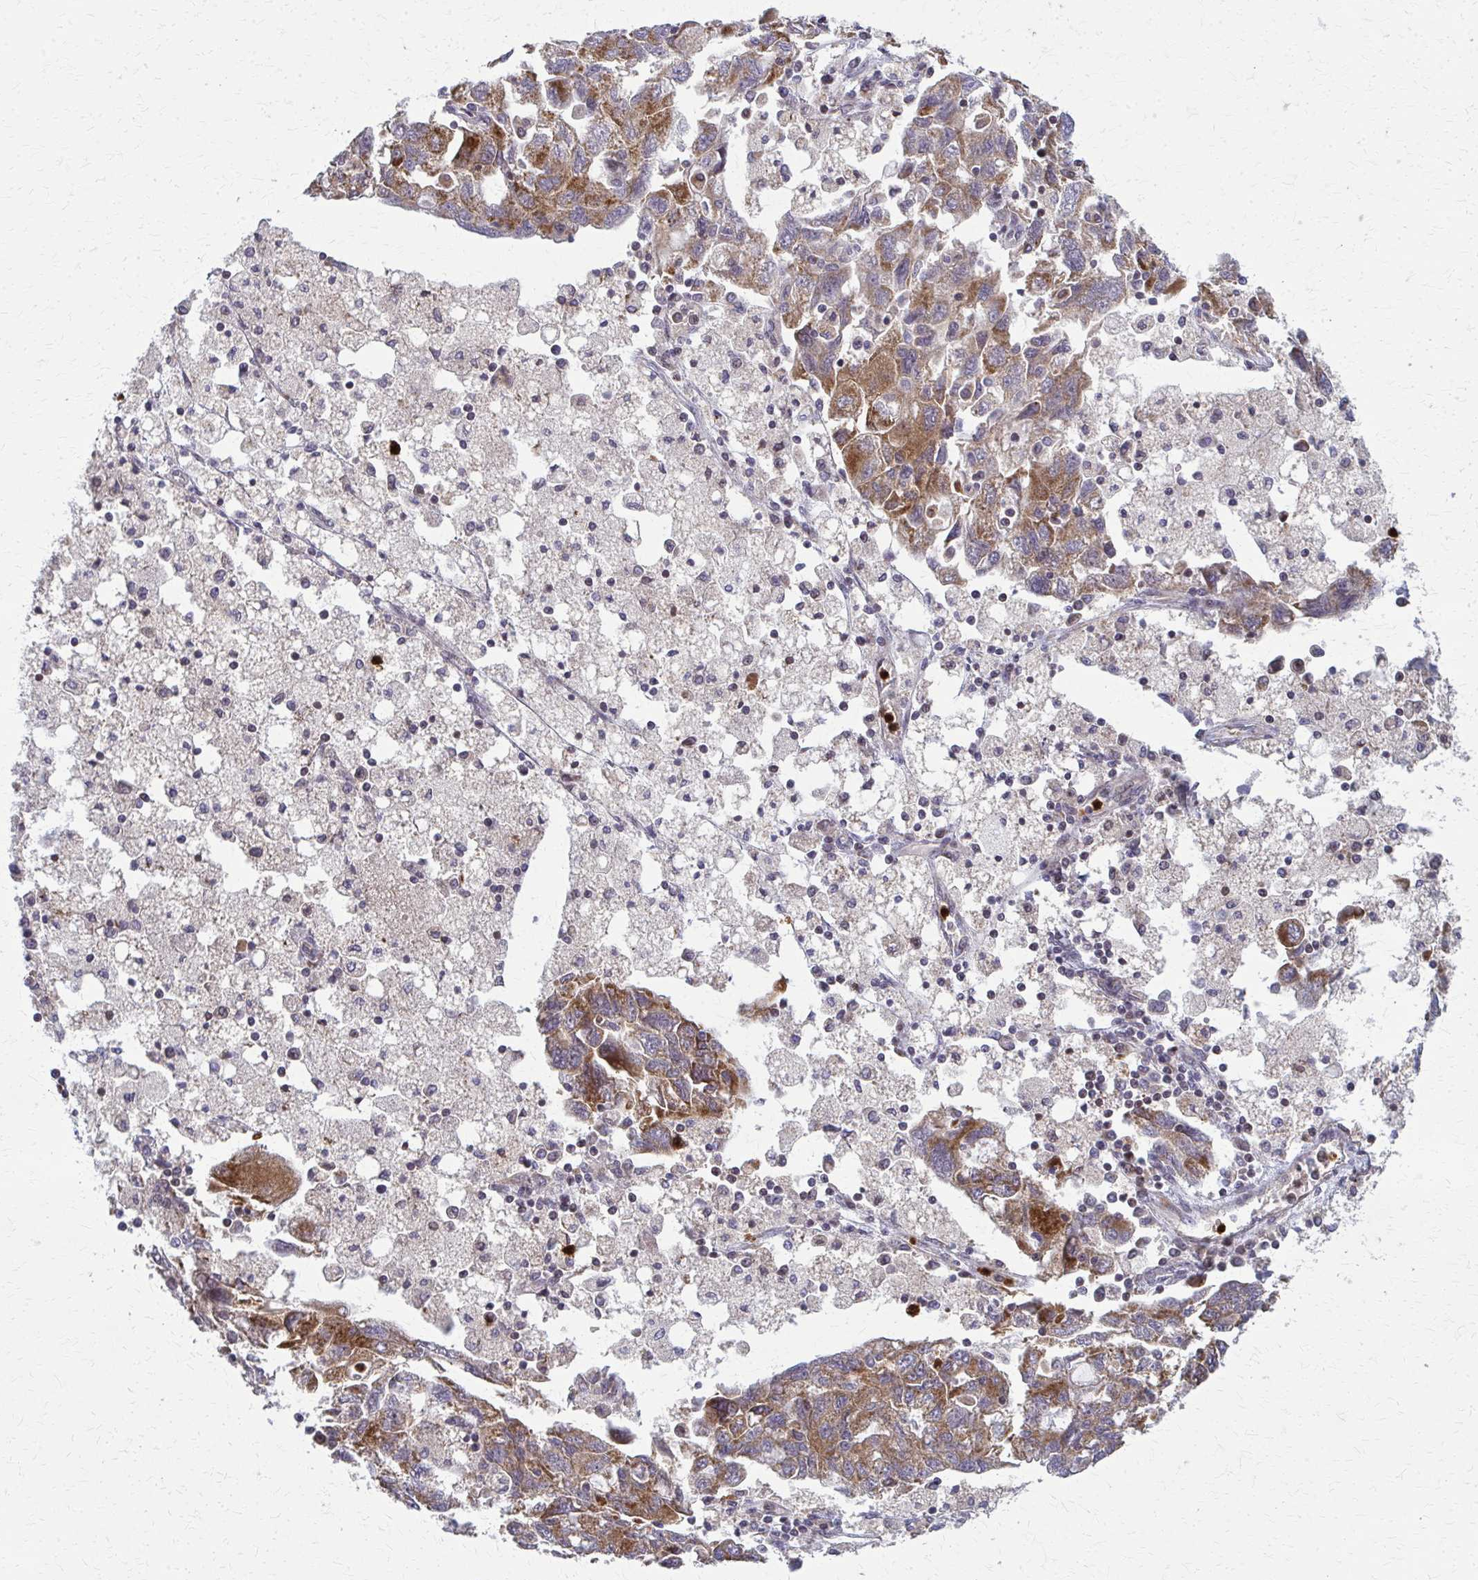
{"staining": {"intensity": "moderate", "quantity": ">75%", "location": "cytoplasmic/membranous"}, "tissue": "ovarian cancer", "cell_type": "Tumor cells", "image_type": "cancer", "snomed": [{"axis": "morphology", "description": "Carcinoma, NOS"}, {"axis": "morphology", "description": "Cystadenocarcinoma, serous, NOS"}, {"axis": "topography", "description": "Ovary"}], "caption": "Brown immunohistochemical staining in ovarian carcinoma shows moderate cytoplasmic/membranous positivity in about >75% of tumor cells.", "gene": "MCCC1", "patient": {"sex": "female", "age": 69}}